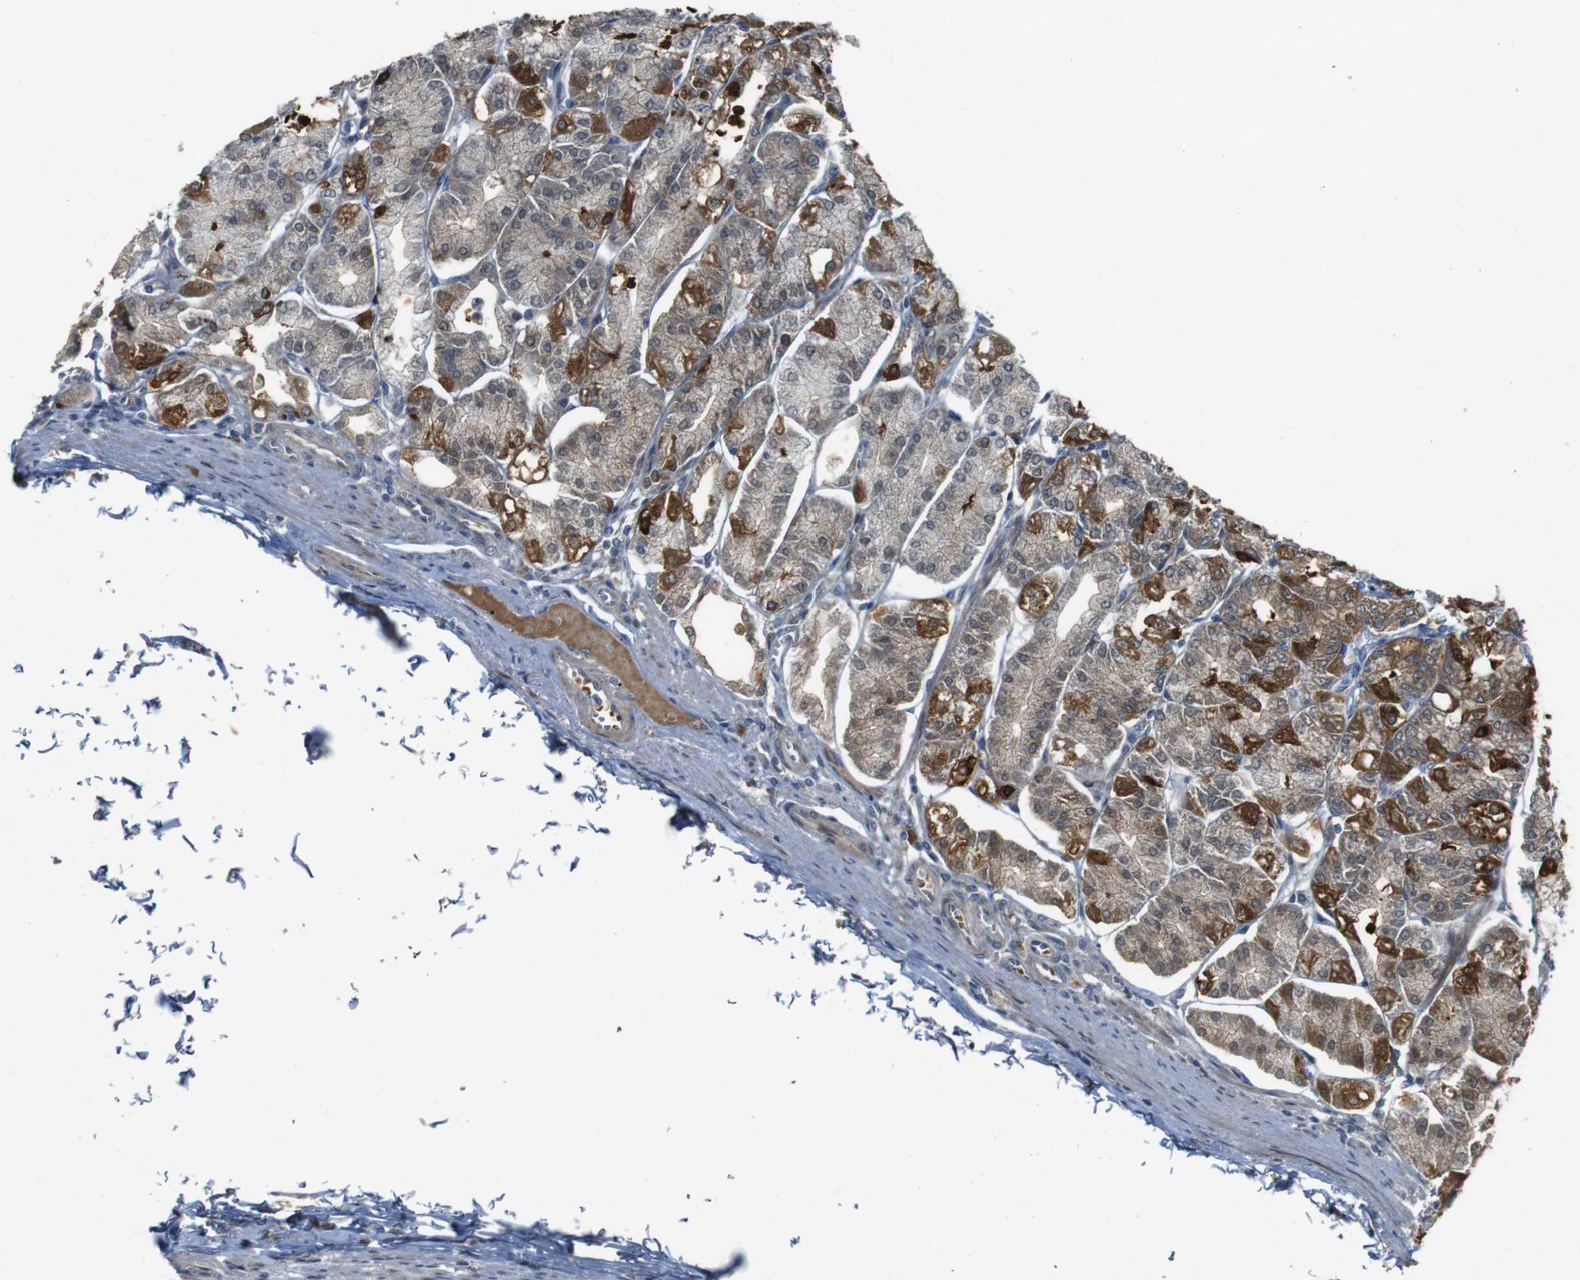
{"staining": {"intensity": "strong", "quantity": ">75%", "location": "cytoplasmic/membranous"}, "tissue": "stomach", "cell_type": "Glandular cells", "image_type": "normal", "snomed": [{"axis": "morphology", "description": "Normal tissue, NOS"}, {"axis": "topography", "description": "Stomach, lower"}], "caption": "The immunohistochemical stain highlights strong cytoplasmic/membranous expression in glandular cells of normal stomach. Immunohistochemistry stains the protein of interest in brown and the nuclei are stained blue.", "gene": "IFFO2", "patient": {"sex": "male", "age": 71}}